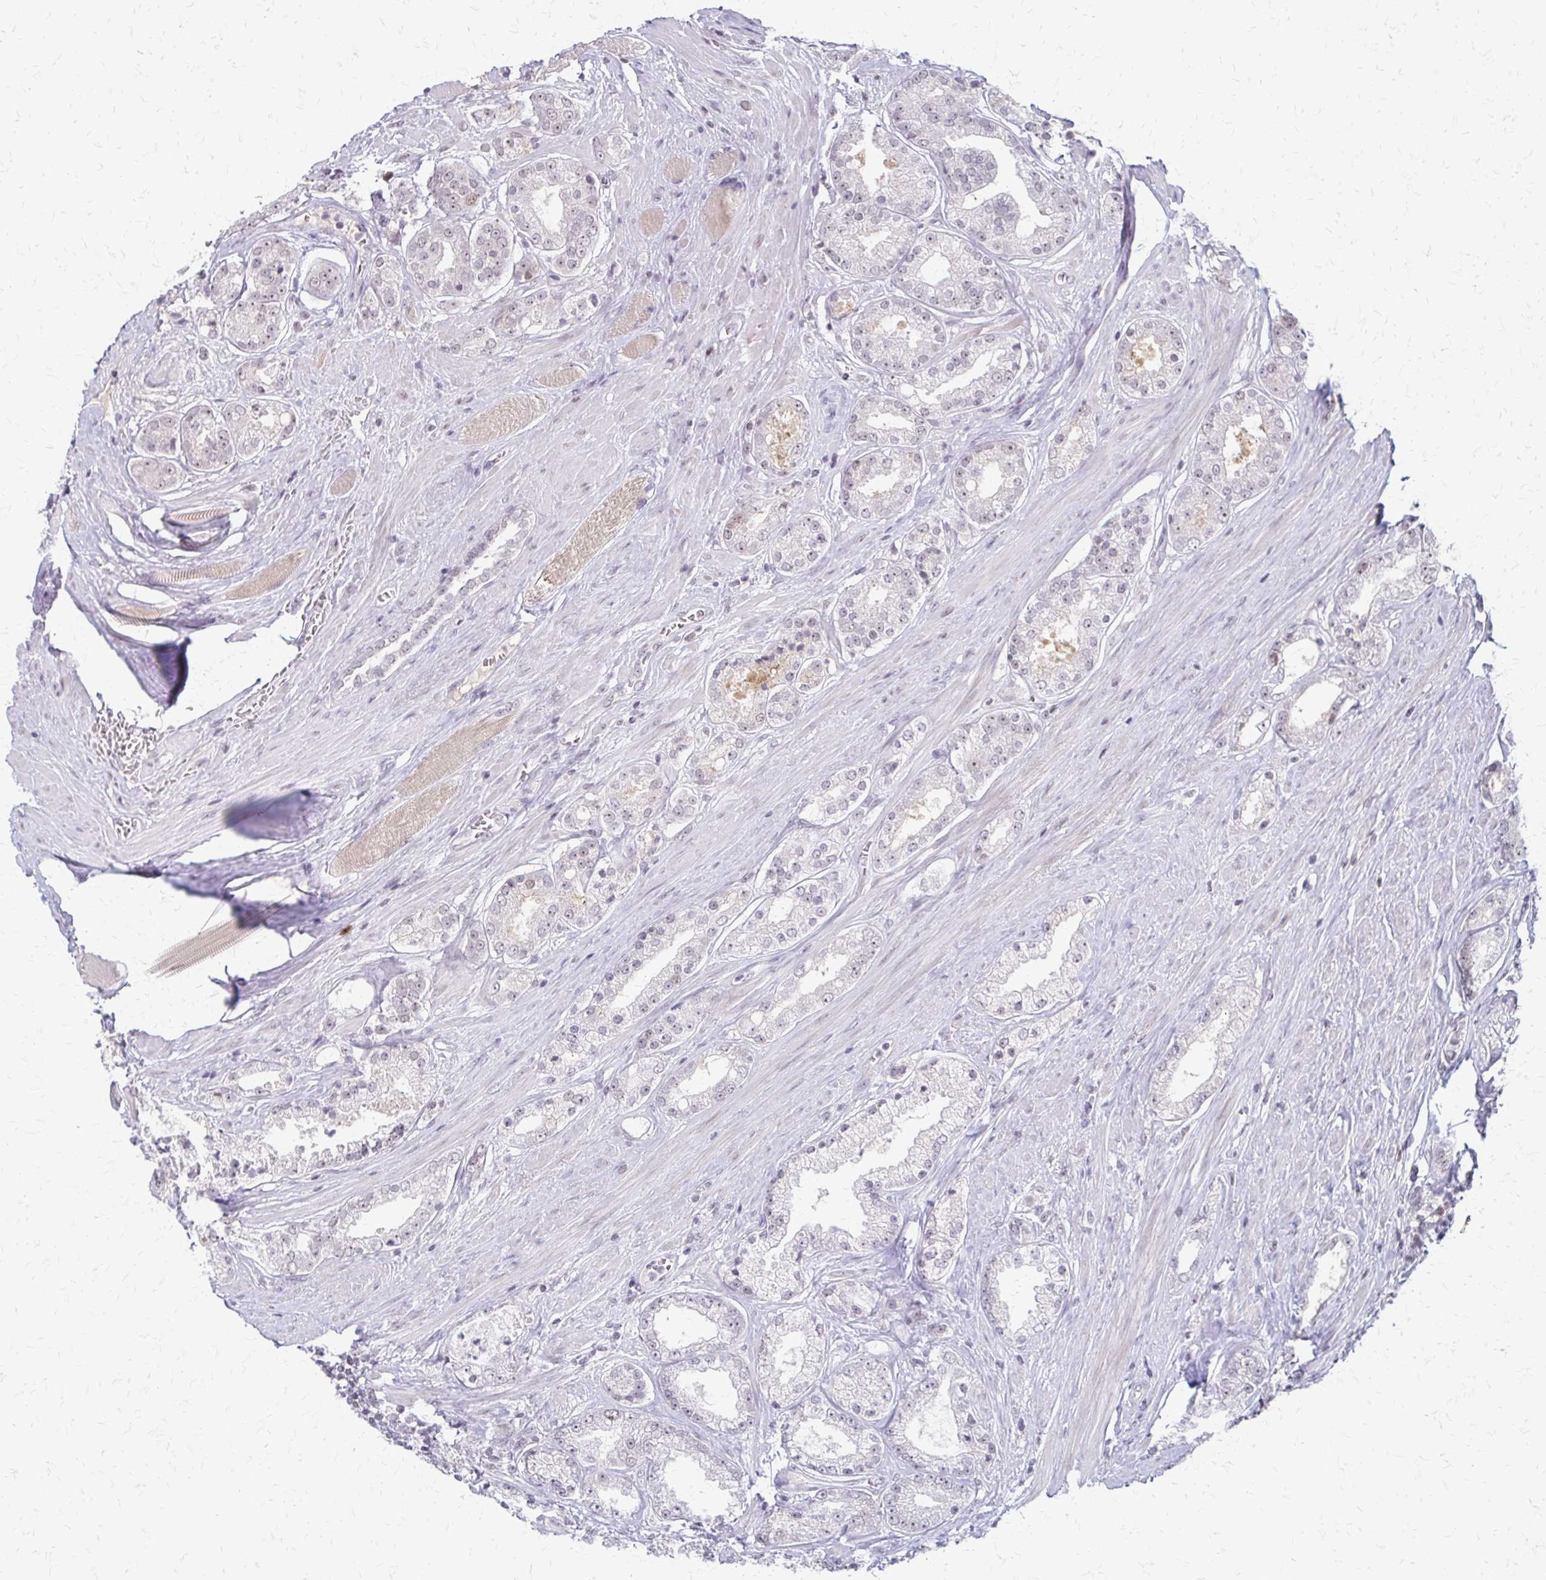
{"staining": {"intensity": "negative", "quantity": "none", "location": "none"}, "tissue": "prostate cancer", "cell_type": "Tumor cells", "image_type": "cancer", "snomed": [{"axis": "morphology", "description": "Adenocarcinoma, High grade"}, {"axis": "topography", "description": "Prostate"}], "caption": "The micrograph exhibits no staining of tumor cells in prostate cancer (adenocarcinoma (high-grade)).", "gene": "EED", "patient": {"sex": "male", "age": 66}}